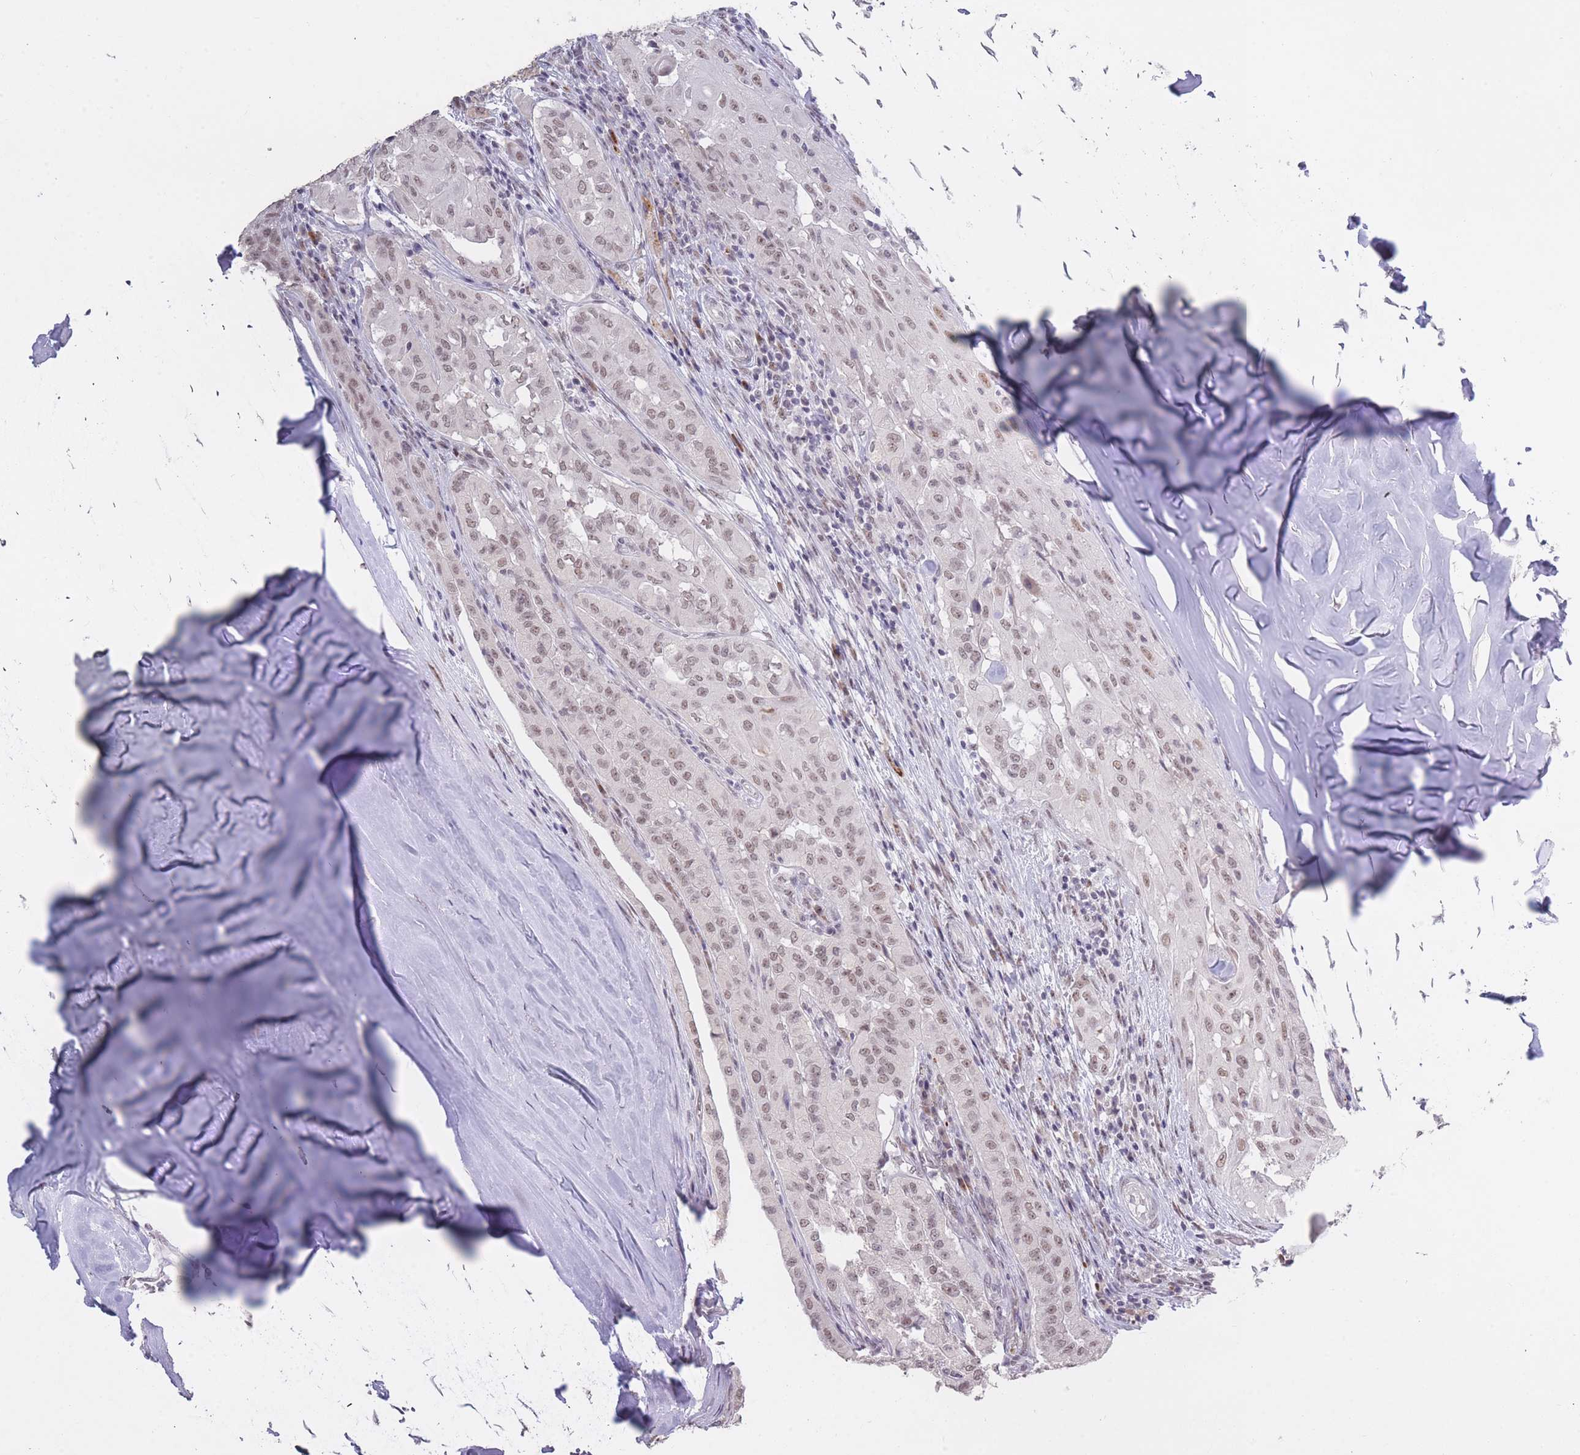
{"staining": {"intensity": "weak", "quantity": ">75%", "location": "nuclear"}, "tissue": "thyroid cancer", "cell_type": "Tumor cells", "image_type": "cancer", "snomed": [{"axis": "morphology", "description": "Papillary adenocarcinoma, NOS"}, {"axis": "topography", "description": "Thyroid gland"}], "caption": "Immunohistochemistry (IHC) micrograph of human papillary adenocarcinoma (thyroid) stained for a protein (brown), which displays low levels of weak nuclear expression in approximately >75% of tumor cells.", "gene": "HNRNPUL1", "patient": {"sex": "female", "age": 59}}